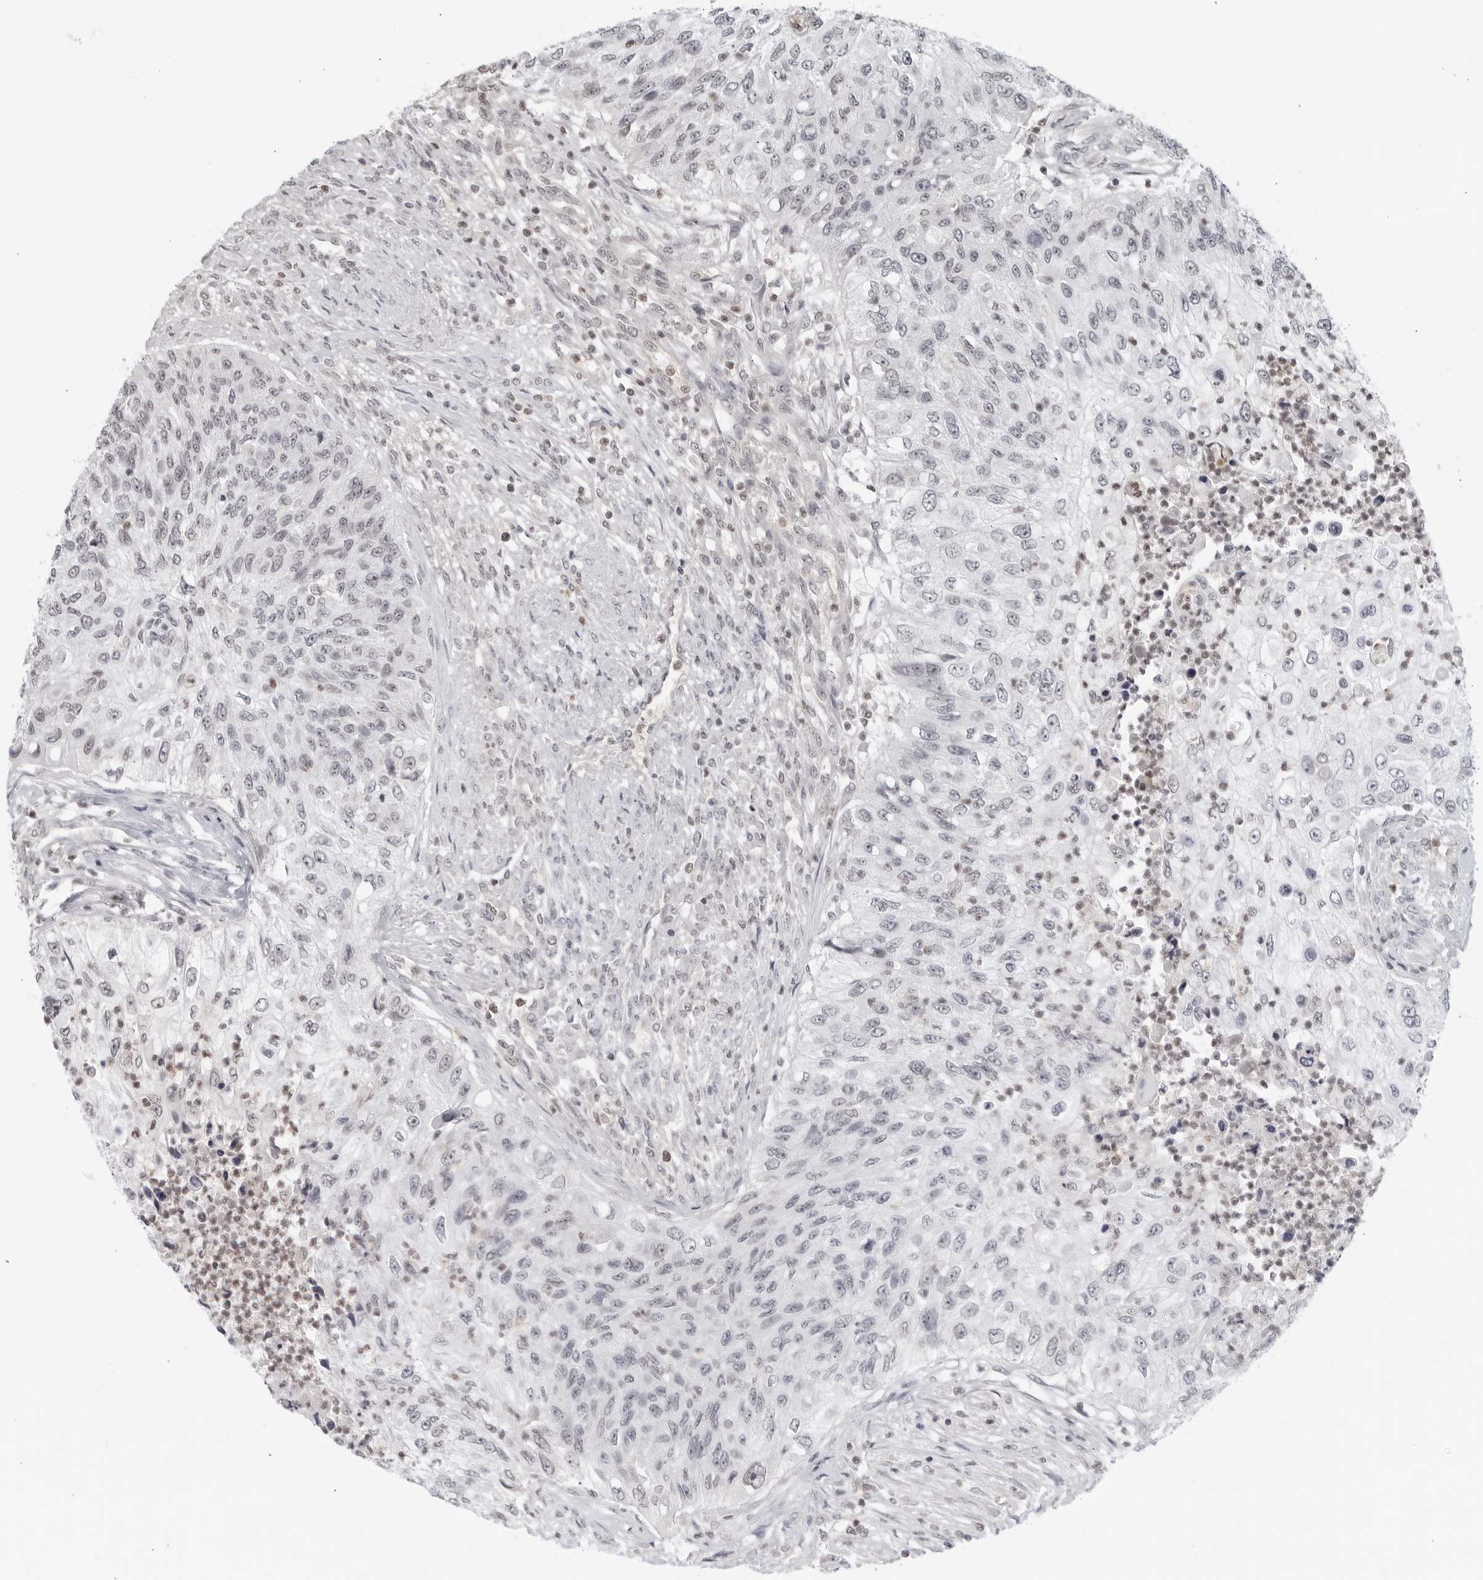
{"staining": {"intensity": "negative", "quantity": "none", "location": "none"}, "tissue": "urothelial cancer", "cell_type": "Tumor cells", "image_type": "cancer", "snomed": [{"axis": "morphology", "description": "Urothelial carcinoma, High grade"}, {"axis": "topography", "description": "Urinary bladder"}], "caption": "Urothelial cancer stained for a protein using IHC demonstrates no staining tumor cells.", "gene": "RAB11FIP3", "patient": {"sex": "female", "age": 60}}